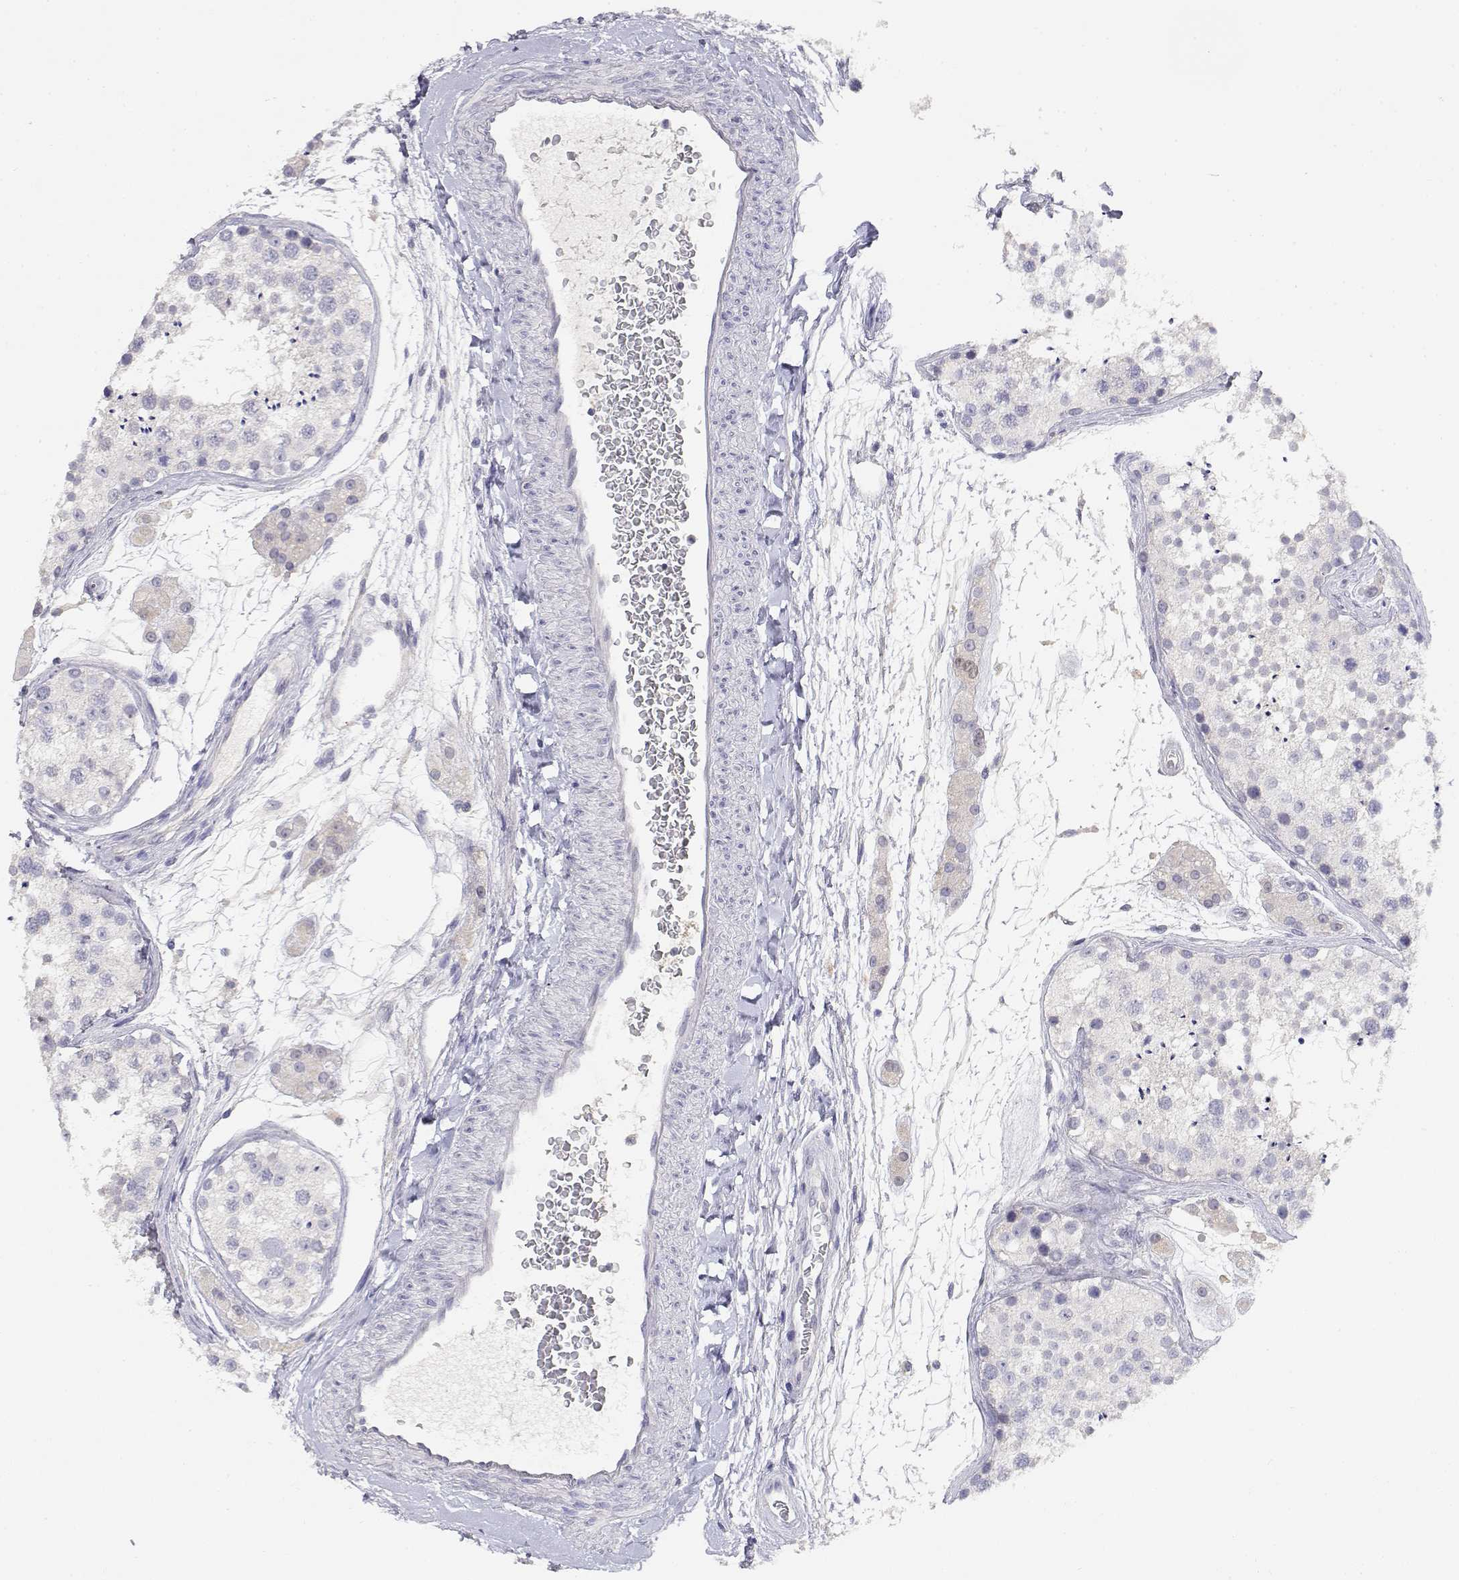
{"staining": {"intensity": "negative", "quantity": "none", "location": "none"}, "tissue": "testis", "cell_type": "Cells in seminiferous ducts", "image_type": "normal", "snomed": [{"axis": "morphology", "description": "Normal tissue, NOS"}, {"axis": "topography", "description": "Testis"}], "caption": "The micrograph shows no significant positivity in cells in seminiferous ducts of testis. Brightfield microscopy of immunohistochemistry (IHC) stained with DAB (brown) and hematoxylin (blue), captured at high magnification.", "gene": "ADA", "patient": {"sex": "male", "age": 41}}